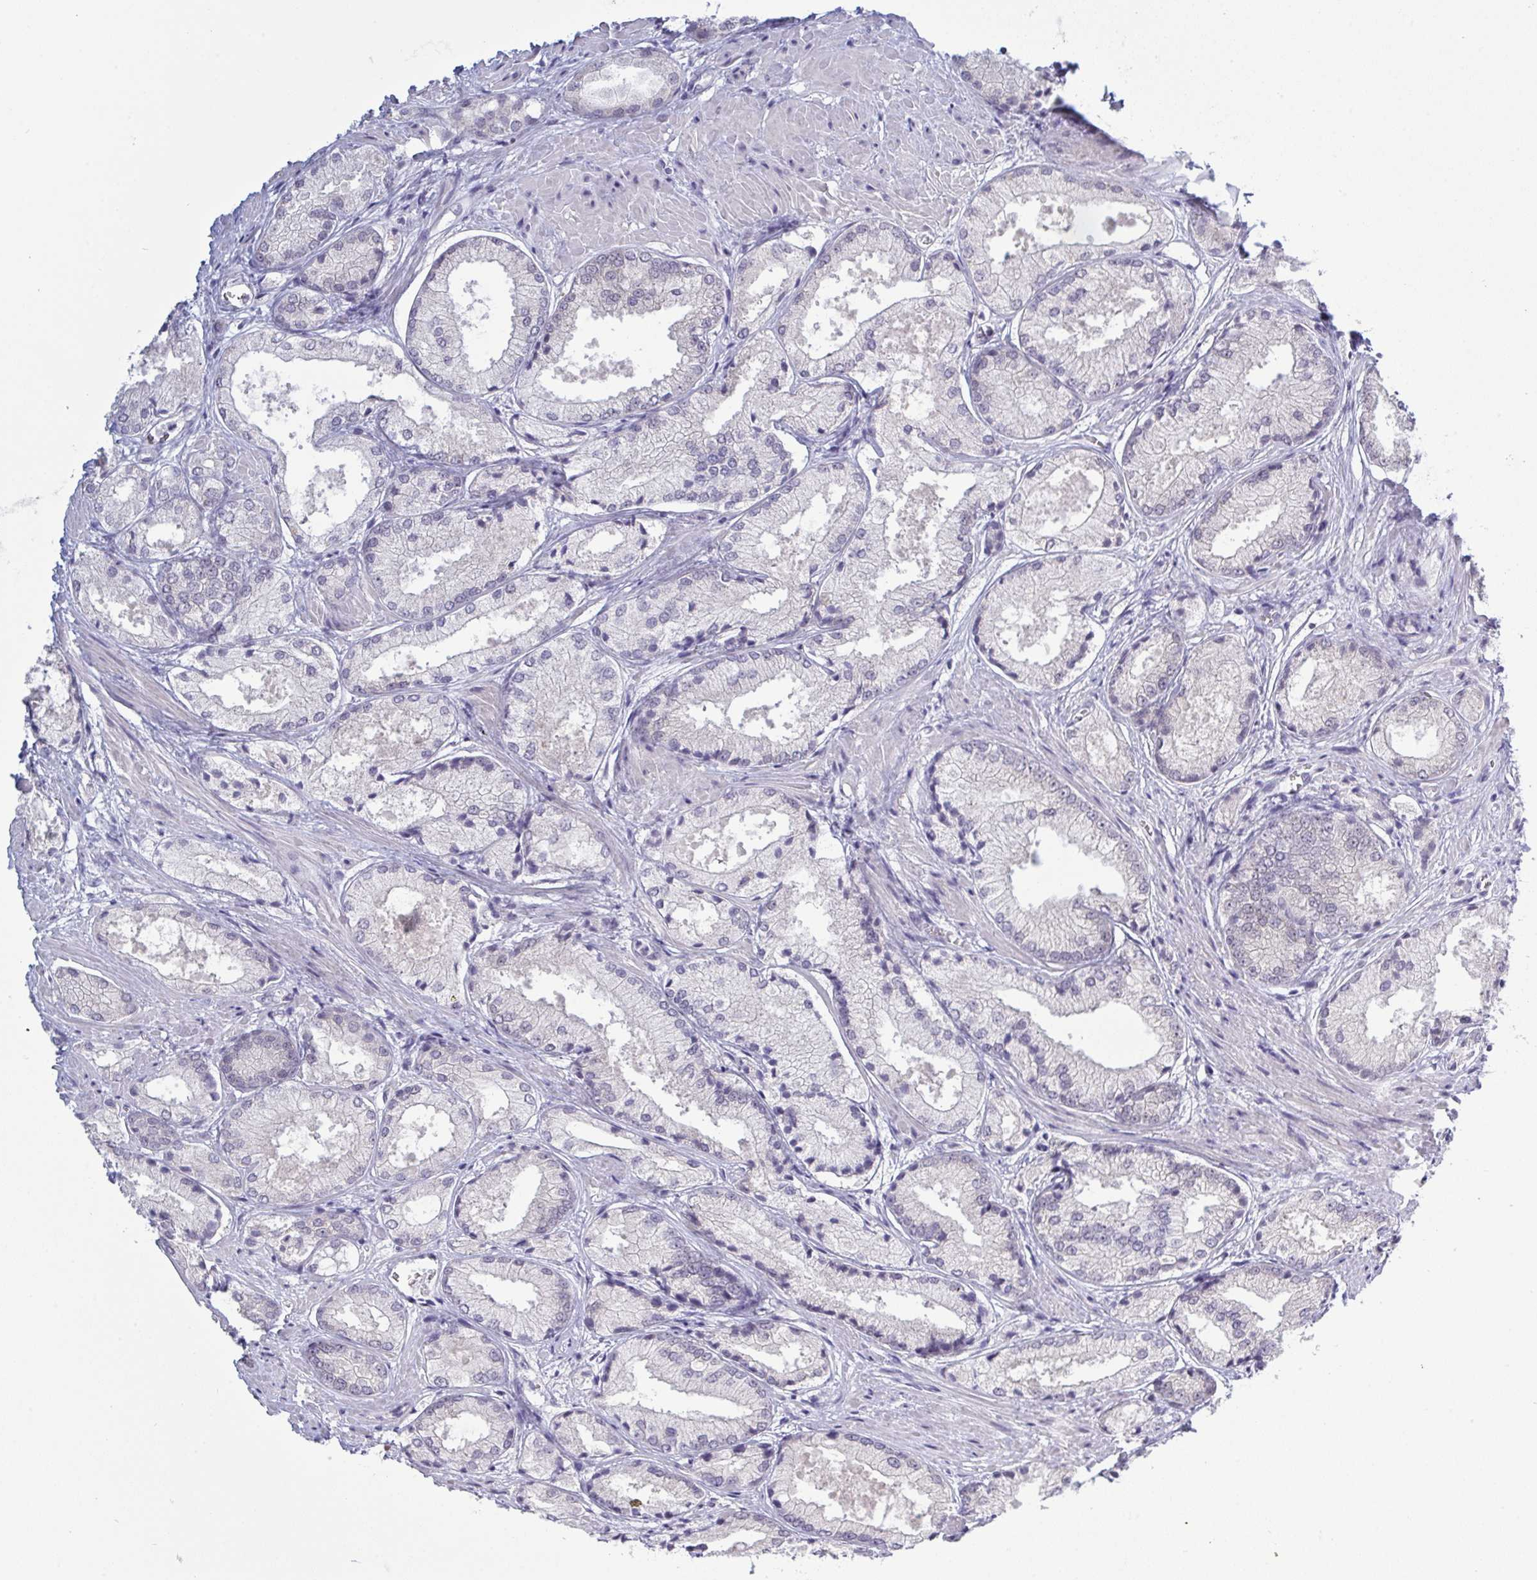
{"staining": {"intensity": "negative", "quantity": "none", "location": "none"}, "tissue": "prostate cancer", "cell_type": "Tumor cells", "image_type": "cancer", "snomed": [{"axis": "morphology", "description": "Adenocarcinoma, High grade"}, {"axis": "topography", "description": "Prostate"}], "caption": "Human adenocarcinoma (high-grade) (prostate) stained for a protein using immunohistochemistry (IHC) reveals no staining in tumor cells.", "gene": "ZNF784", "patient": {"sex": "male", "age": 68}}